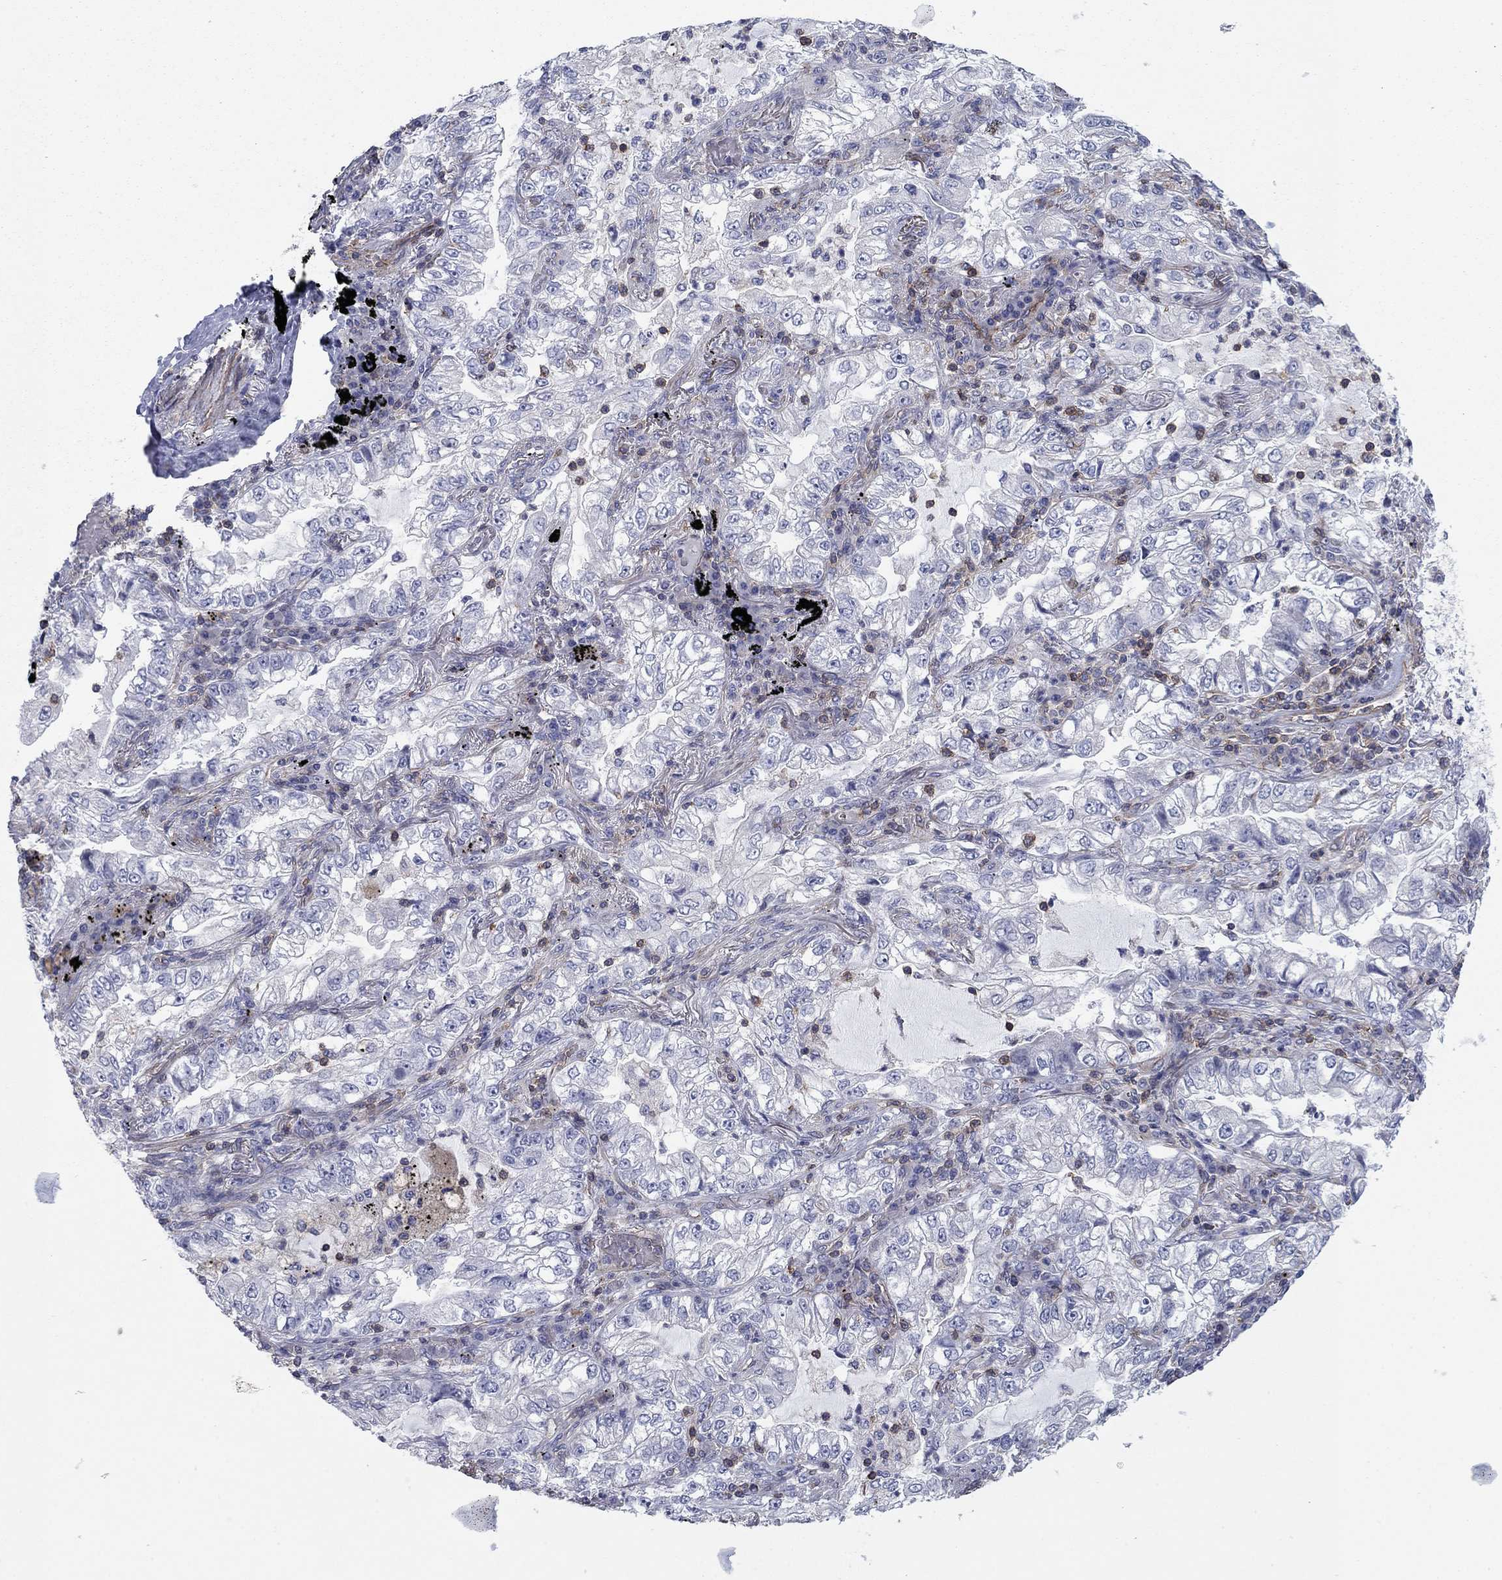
{"staining": {"intensity": "negative", "quantity": "none", "location": "none"}, "tissue": "lung cancer", "cell_type": "Tumor cells", "image_type": "cancer", "snomed": [{"axis": "morphology", "description": "Adenocarcinoma, NOS"}, {"axis": "topography", "description": "Lung"}], "caption": "This micrograph is of lung cancer stained with immunohistochemistry (IHC) to label a protein in brown with the nuclei are counter-stained blue. There is no expression in tumor cells.", "gene": "PSD4", "patient": {"sex": "female", "age": 73}}